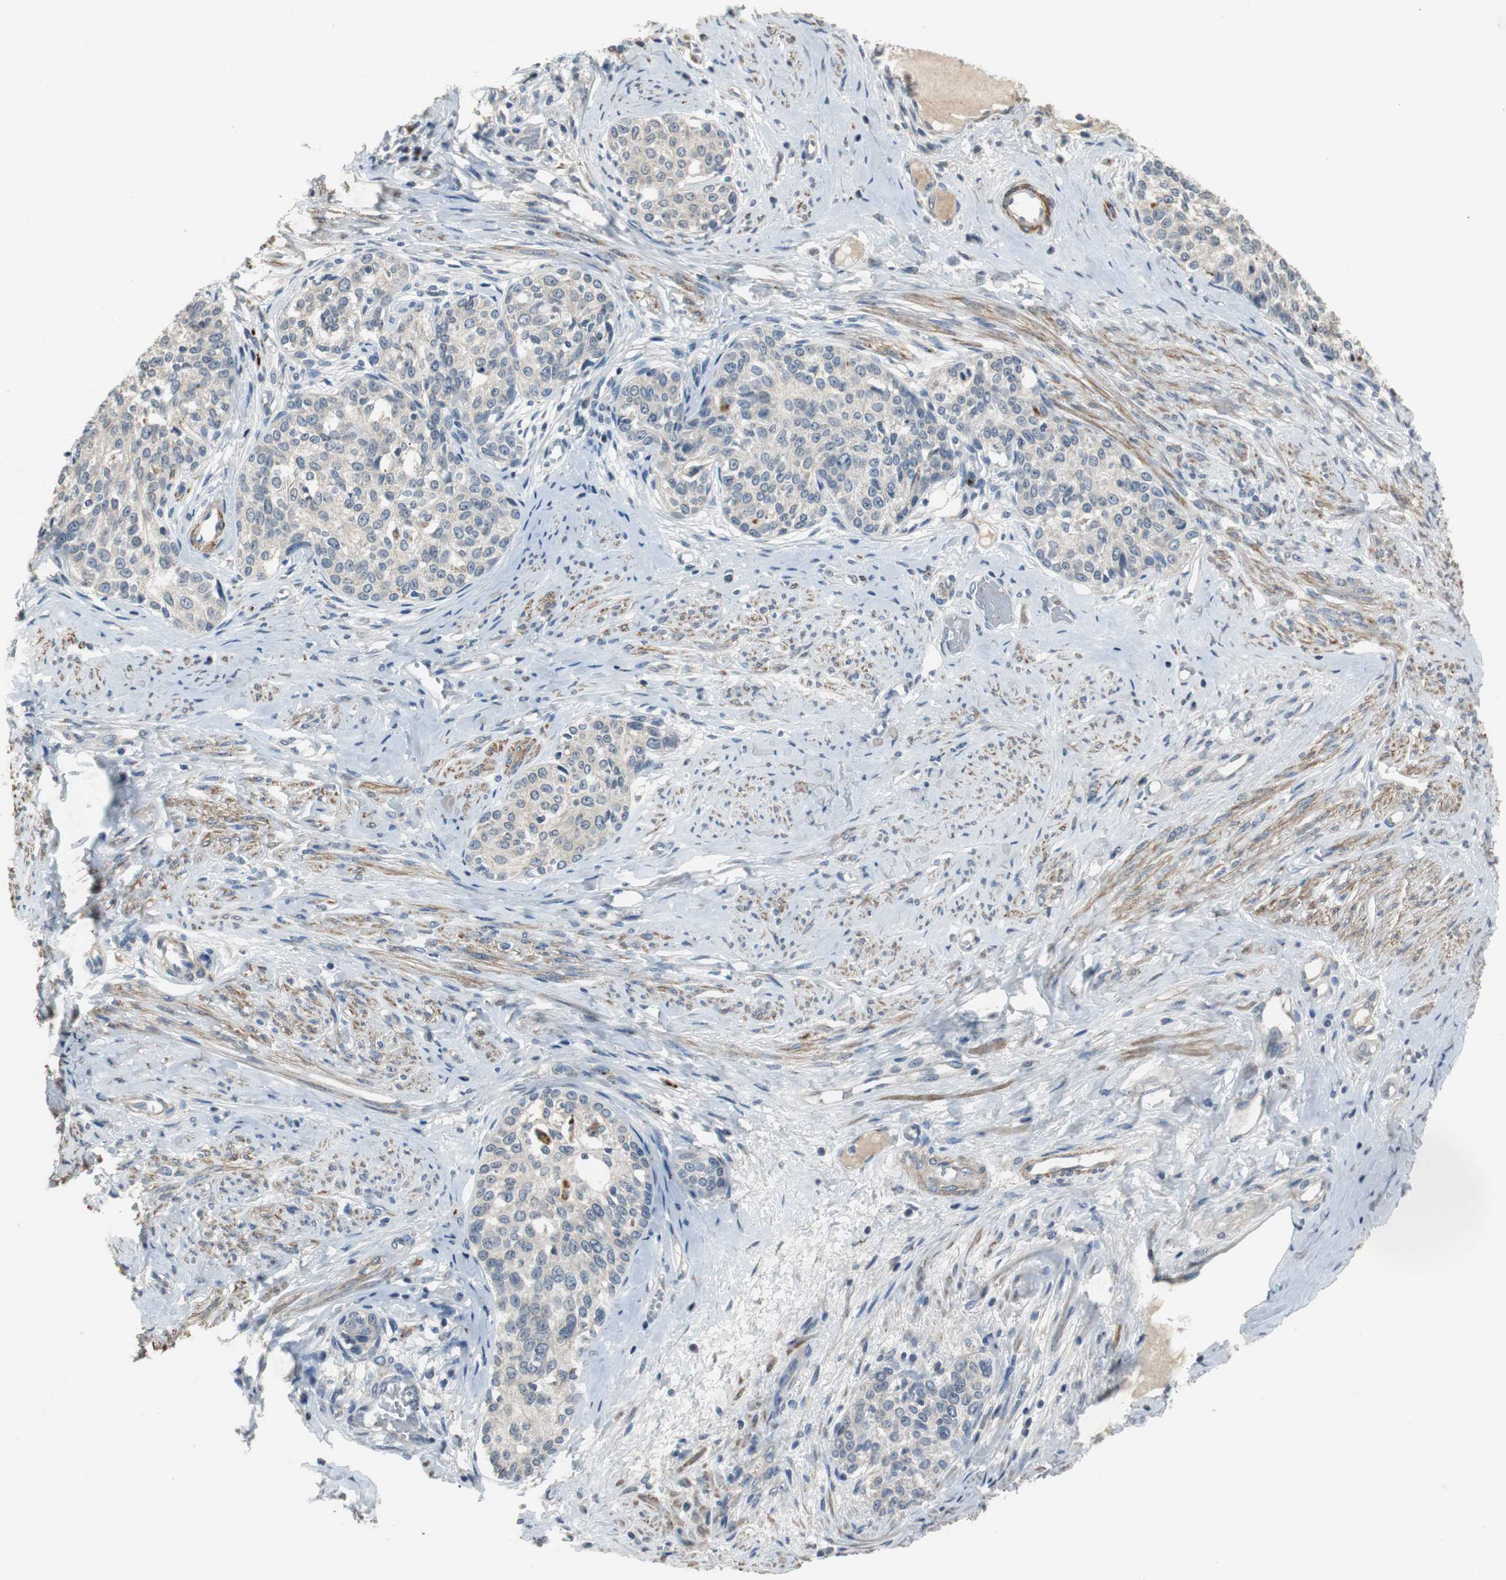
{"staining": {"intensity": "weak", "quantity": "<25%", "location": "cytoplasmic/membranous"}, "tissue": "cervical cancer", "cell_type": "Tumor cells", "image_type": "cancer", "snomed": [{"axis": "morphology", "description": "Squamous cell carcinoma, NOS"}, {"axis": "morphology", "description": "Adenocarcinoma, NOS"}, {"axis": "topography", "description": "Cervix"}], "caption": "Tumor cells show no significant protein positivity in cervical cancer.", "gene": "PCYT1B", "patient": {"sex": "female", "age": 52}}